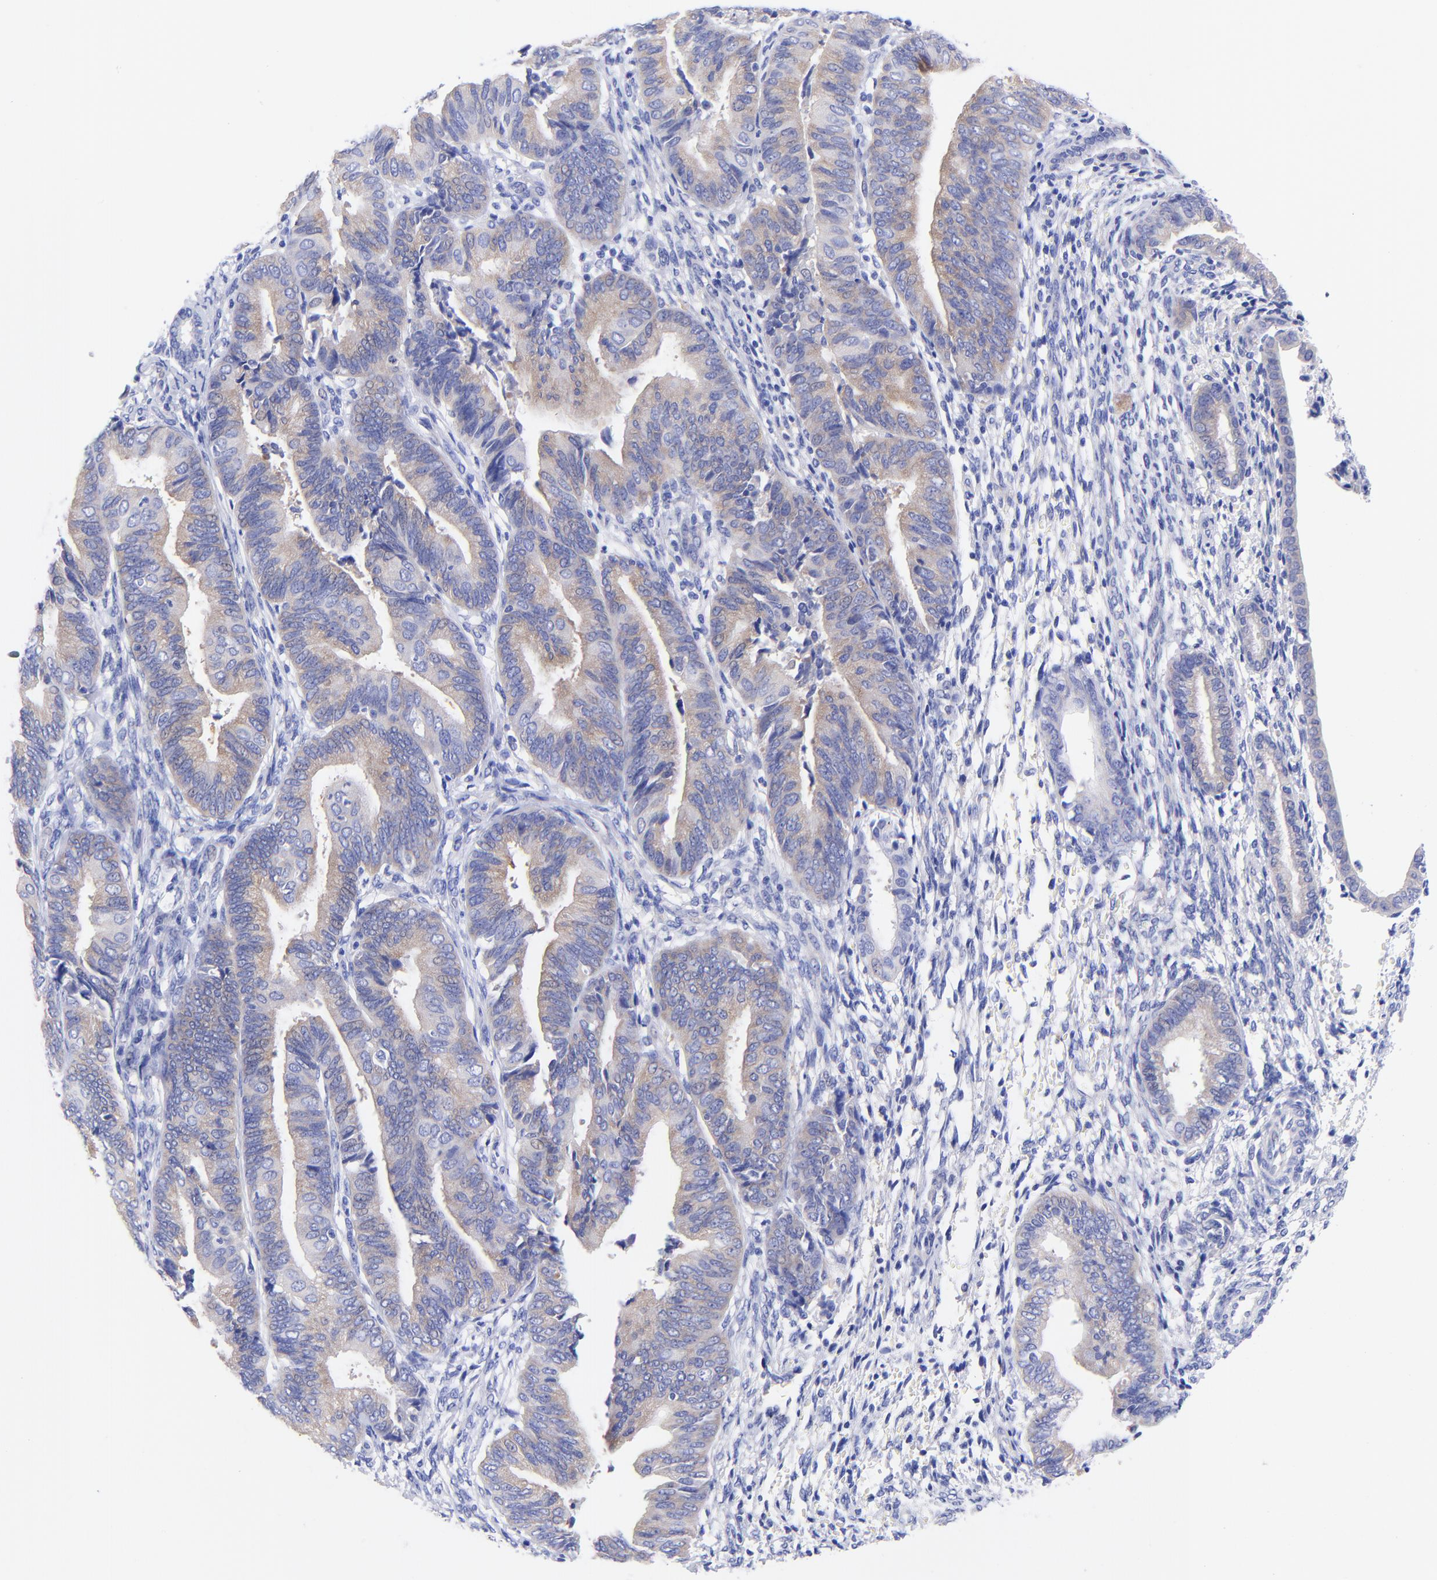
{"staining": {"intensity": "moderate", "quantity": "25%-75%", "location": "cytoplasmic/membranous"}, "tissue": "endometrial cancer", "cell_type": "Tumor cells", "image_type": "cancer", "snomed": [{"axis": "morphology", "description": "Adenocarcinoma, NOS"}, {"axis": "topography", "description": "Endometrium"}], "caption": "Endometrial cancer (adenocarcinoma) was stained to show a protein in brown. There is medium levels of moderate cytoplasmic/membranous expression in about 25%-75% of tumor cells. Ihc stains the protein in brown and the nuclei are stained blue.", "gene": "GPHN", "patient": {"sex": "female", "age": 63}}